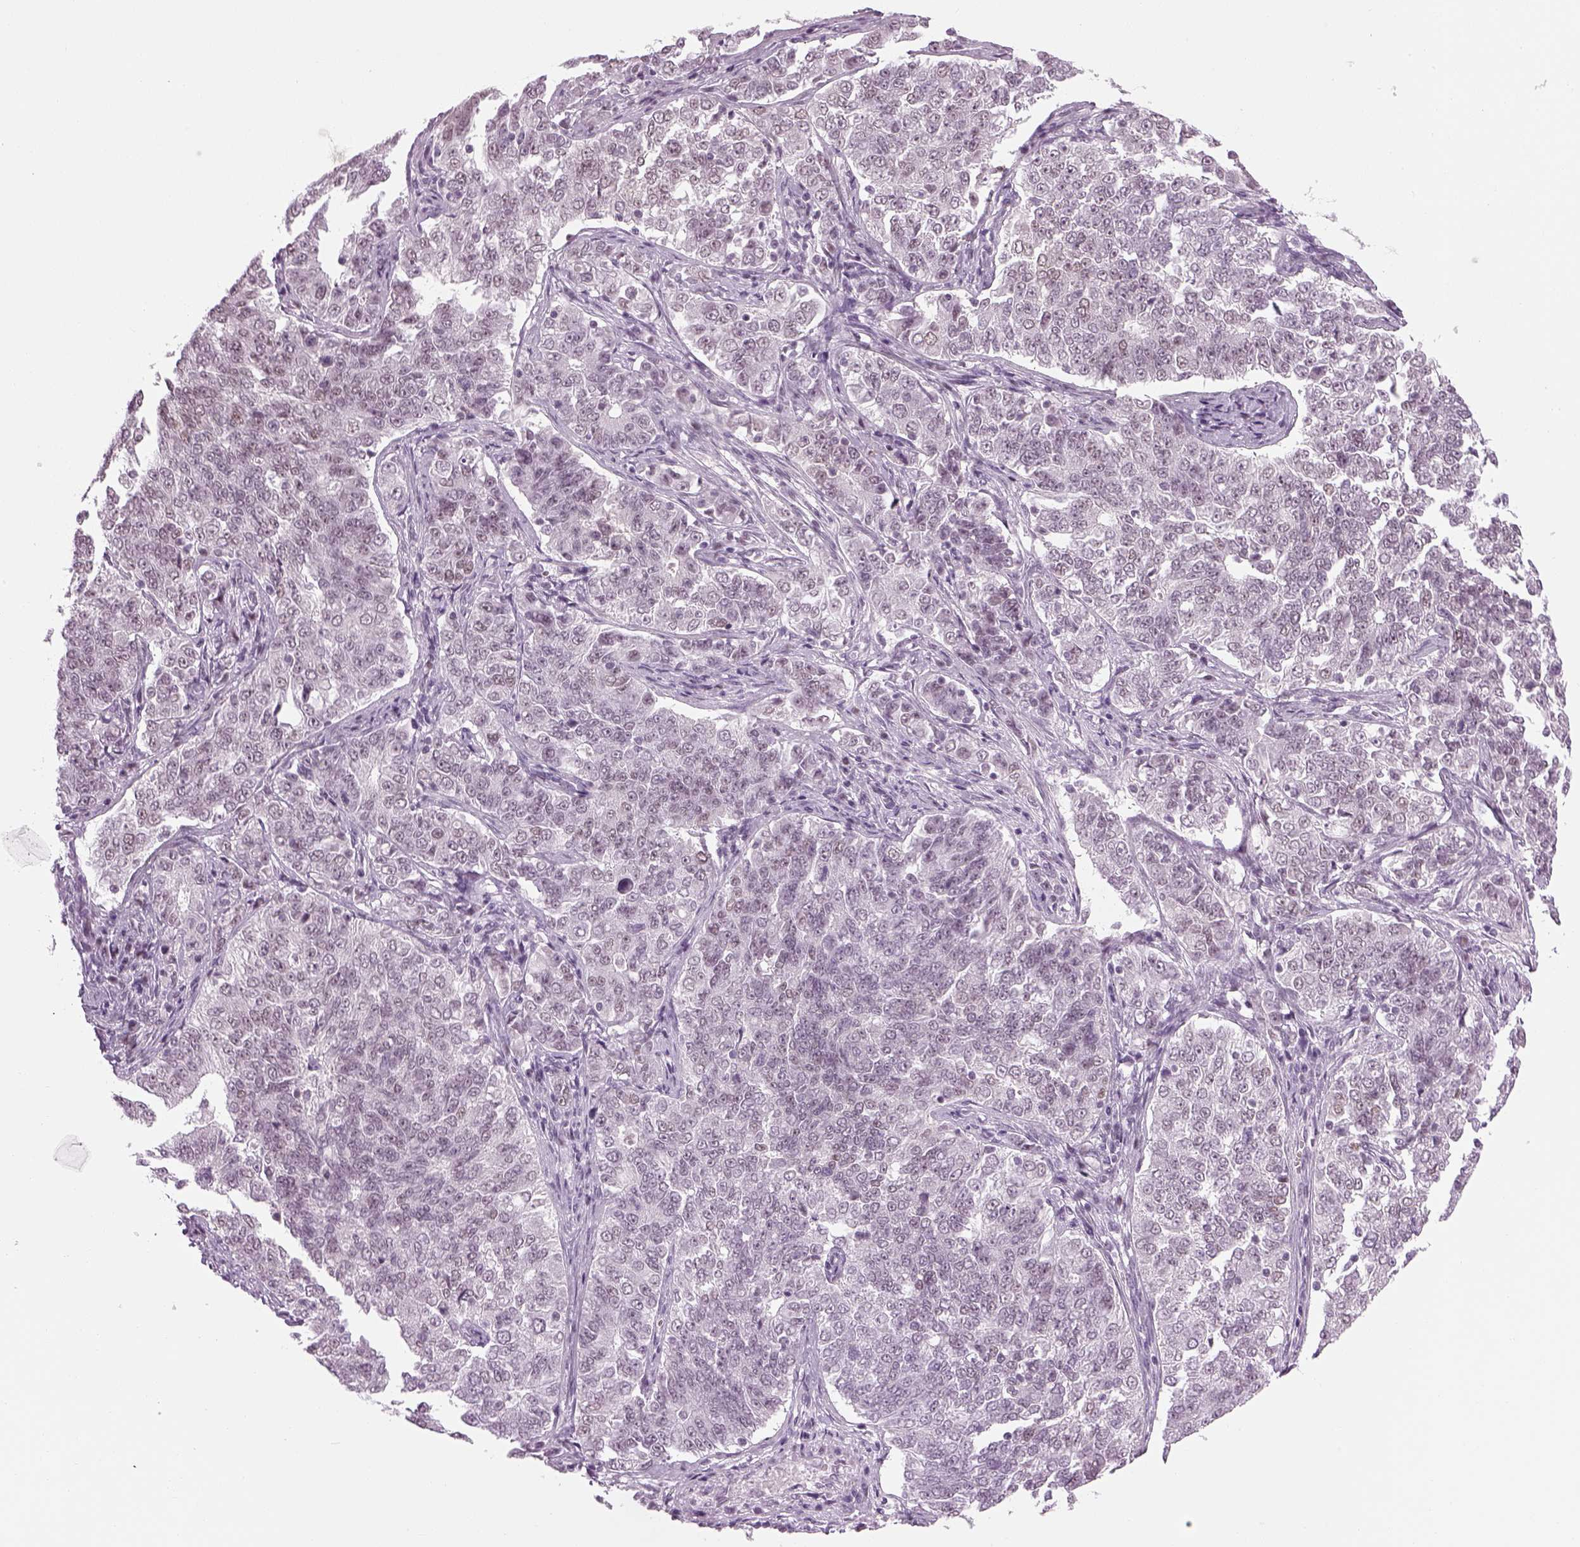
{"staining": {"intensity": "weak", "quantity": "<25%", "location": "nuclear"}, "tissue": "endometrial cancer", "cell_type": "Tumor cells", "image_type": "cancer", "snomed": [{"axis": "morphology", "description": "Adenocarcinoma, NOS"}, {"axis": "topography", "description": "Endometrium"}], "caption": "A high-resolution image shows IHC staining of endometrial cancer (adenocarcinoma), which displays no significant staining in tumor cells.", "gene": "KCNG2", "patient": {"sex": "female", "age": 43}}